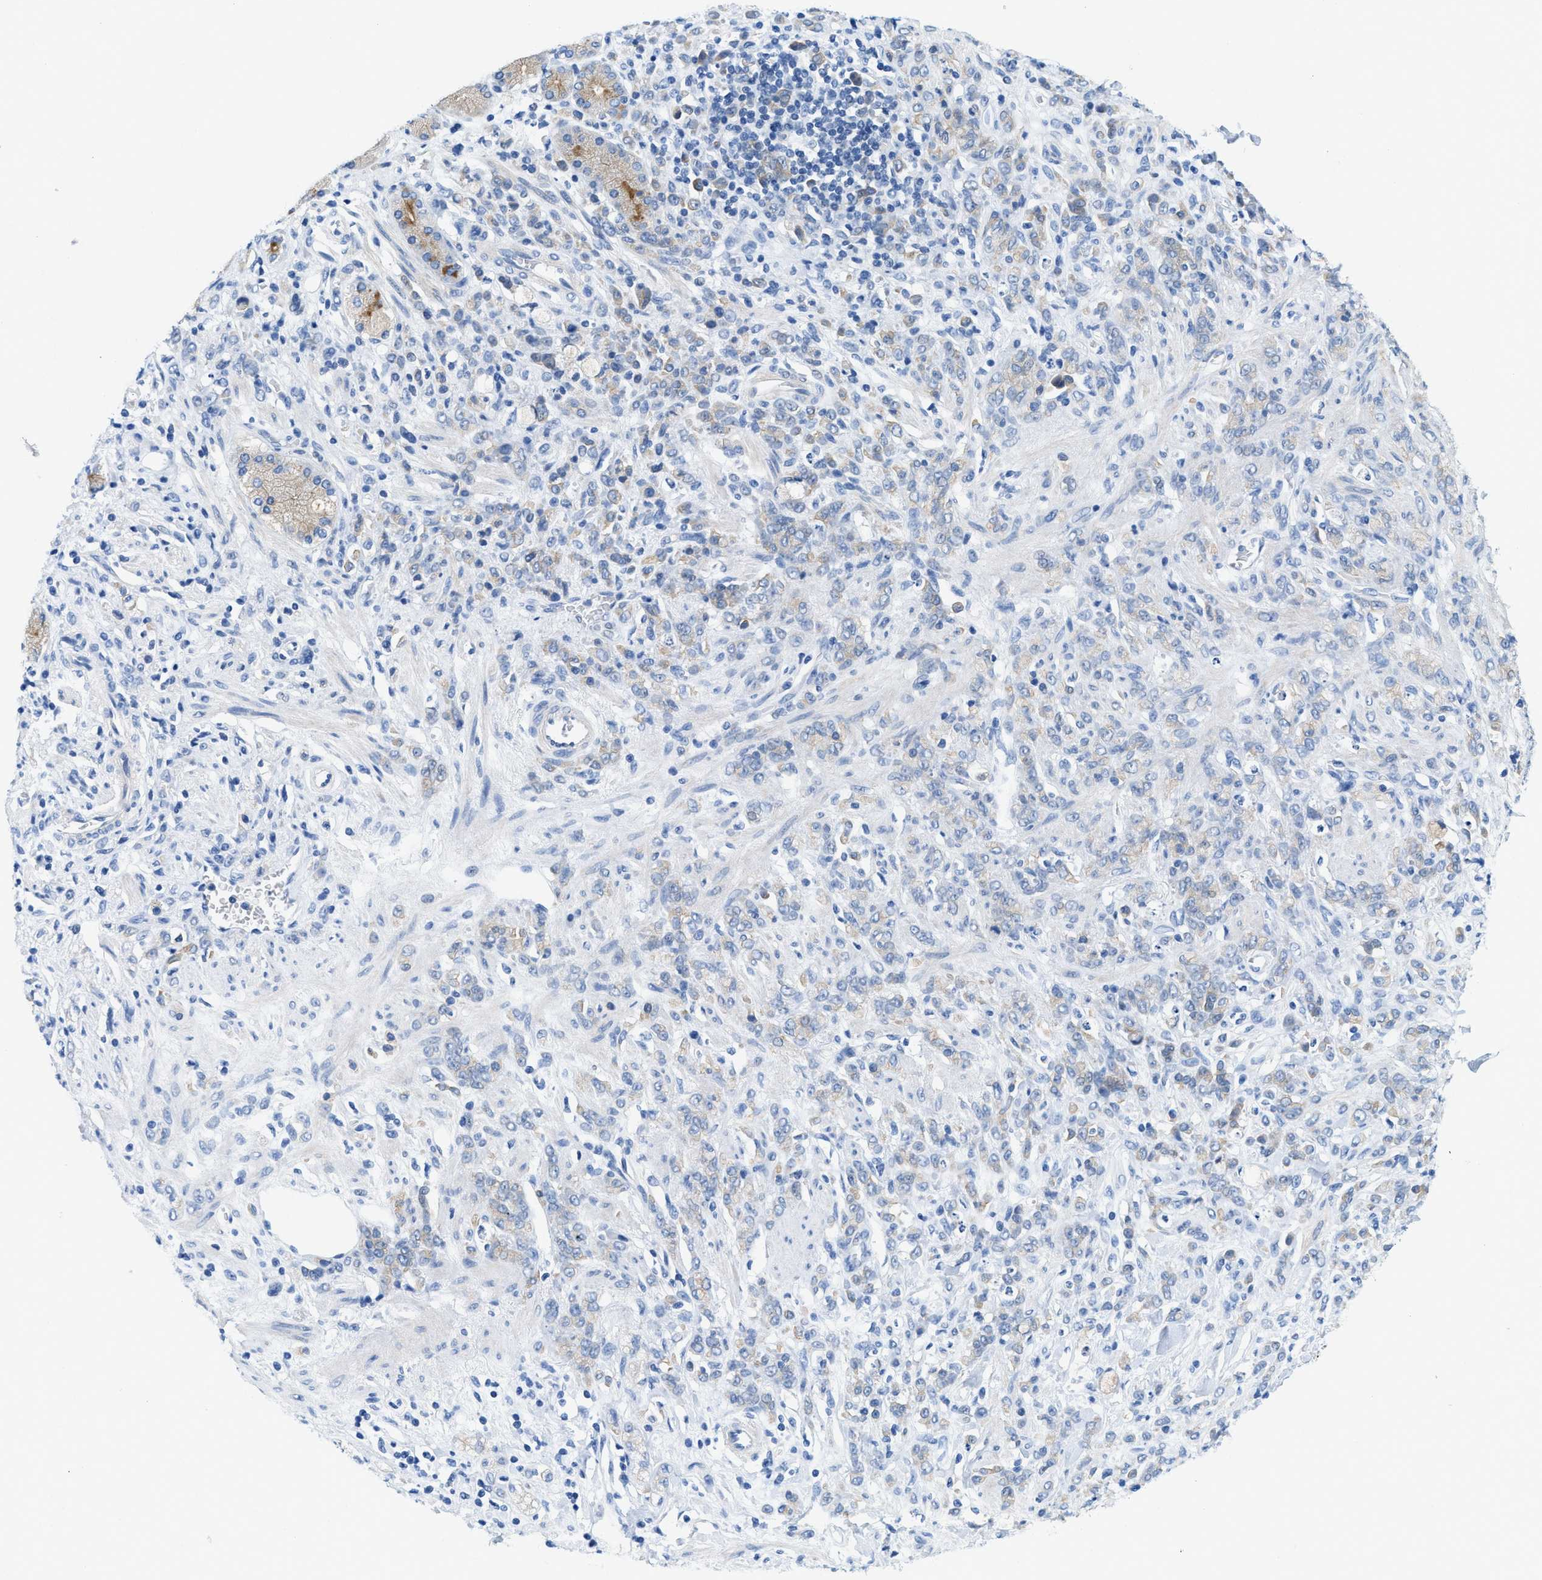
{"staining": {"intensity": "weak", "quantity": "25%-75%", "location": "cytoplasmic/membranous"}, "tissue": "stomach cancer", "cell_type": "Tumor cells", "image_type": "cancer", "snomed": [{"axis": "morphology", "description": "Normal tissue, NOS"}, {"axis": "morphology", "description": "Adenocarcinoma, NOS"}, {"axis": "topography", "description": "Stomach"}], "caption": "Stomach cancer (adenocarcinoma) stained for a protein demonstrates weak cytoplasmic/membranous positivity in tumor cells.", "gene": "BPGM", "patient": {"sex": "male", "age": 82}}